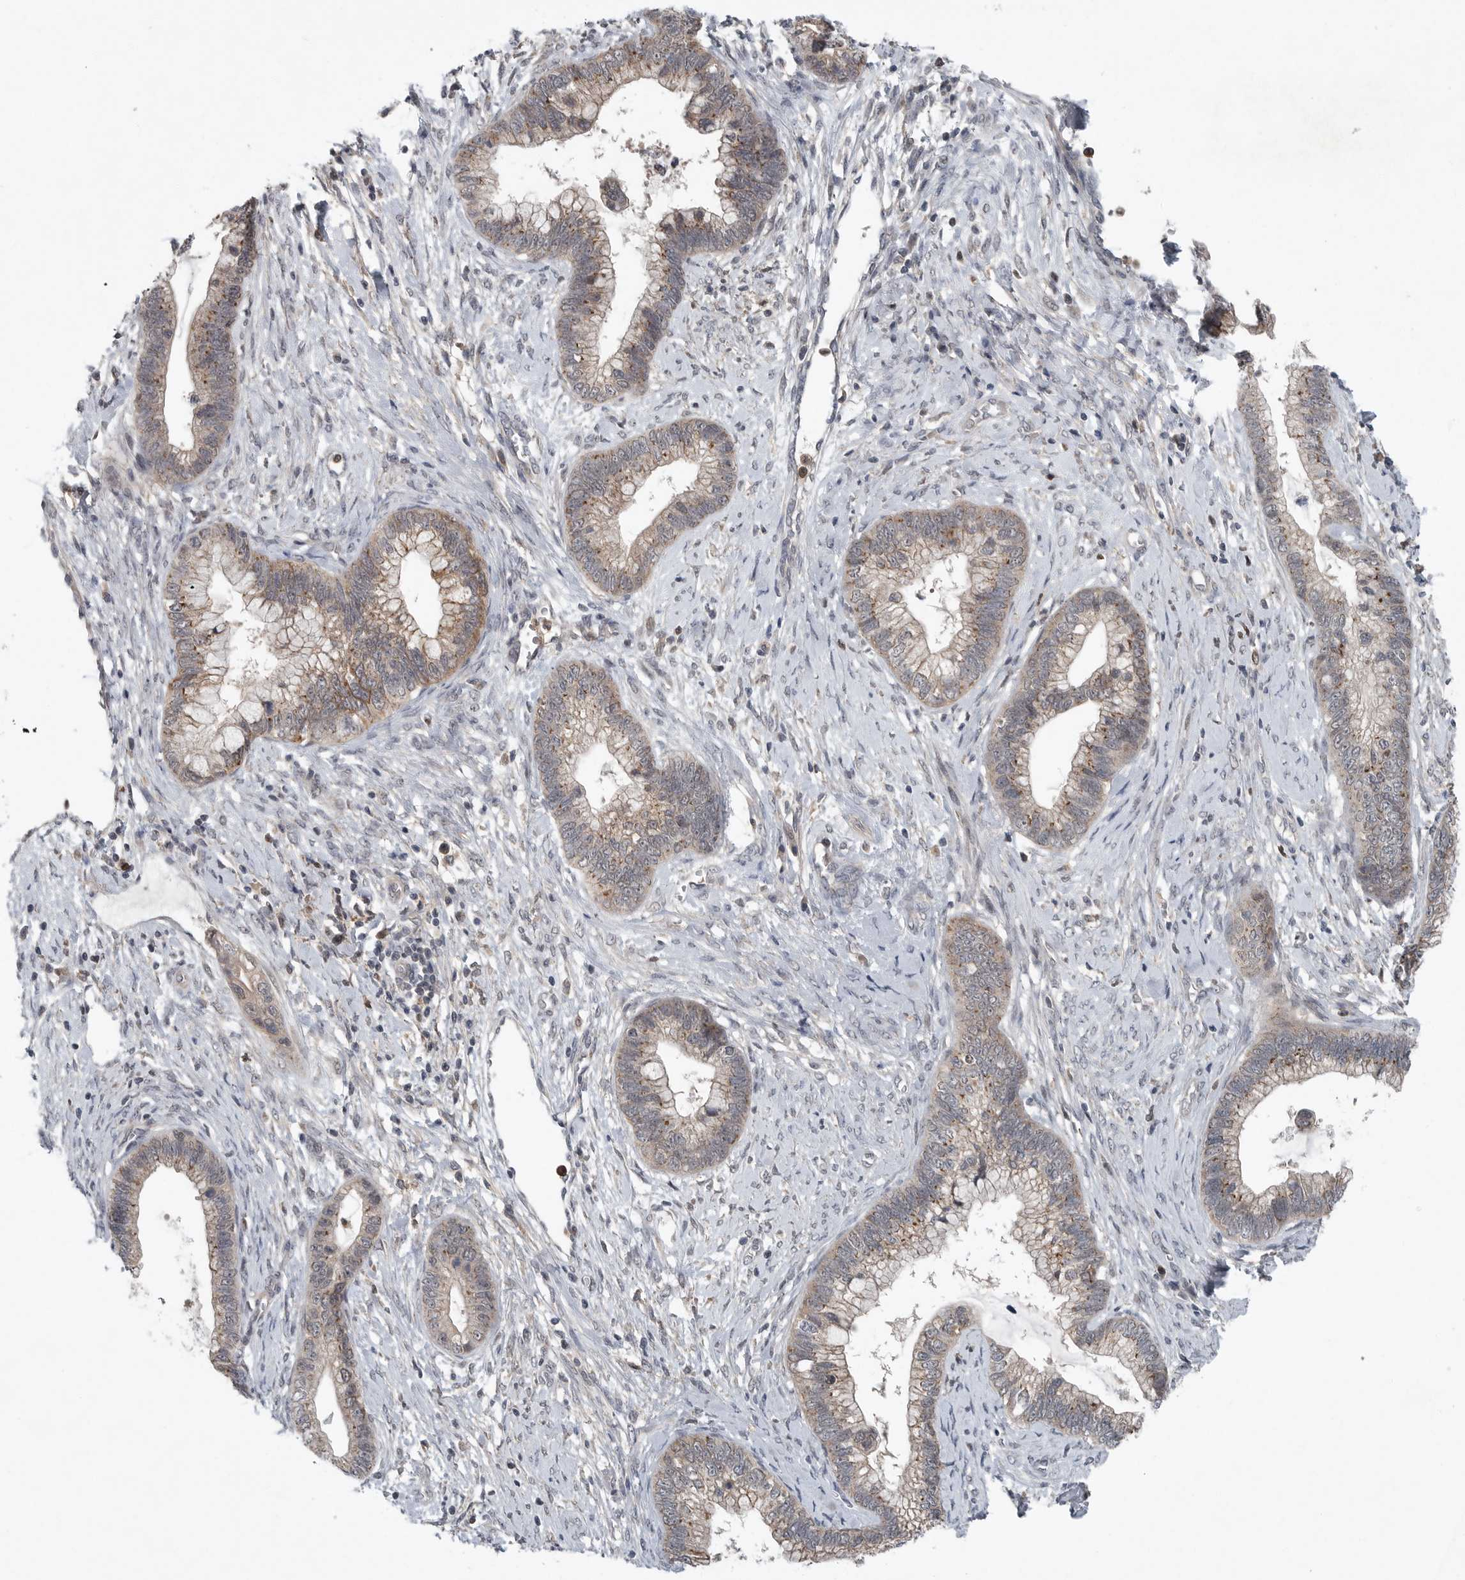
{"staining": {"intensity": "weak", "quantity": ">75%", "location": "cytoplasmic/membranous"}, "tissue": "cervical cancer", "cell_type": "Tumor cells", "image_type": "cancer", "snomed": [{"axis": "morphology", "description": "Adenocarcinoma, NOS"}, {"axis": "topography", "description": "Cervix"}], "caption": "Protein expression analysis of cervical adenocarcinoma reveals weak cytoplasmic/membranous expression in about >75% of tumor cells.", "gene": "SCP2", "patient": {"sex": "female", "age": 44}}